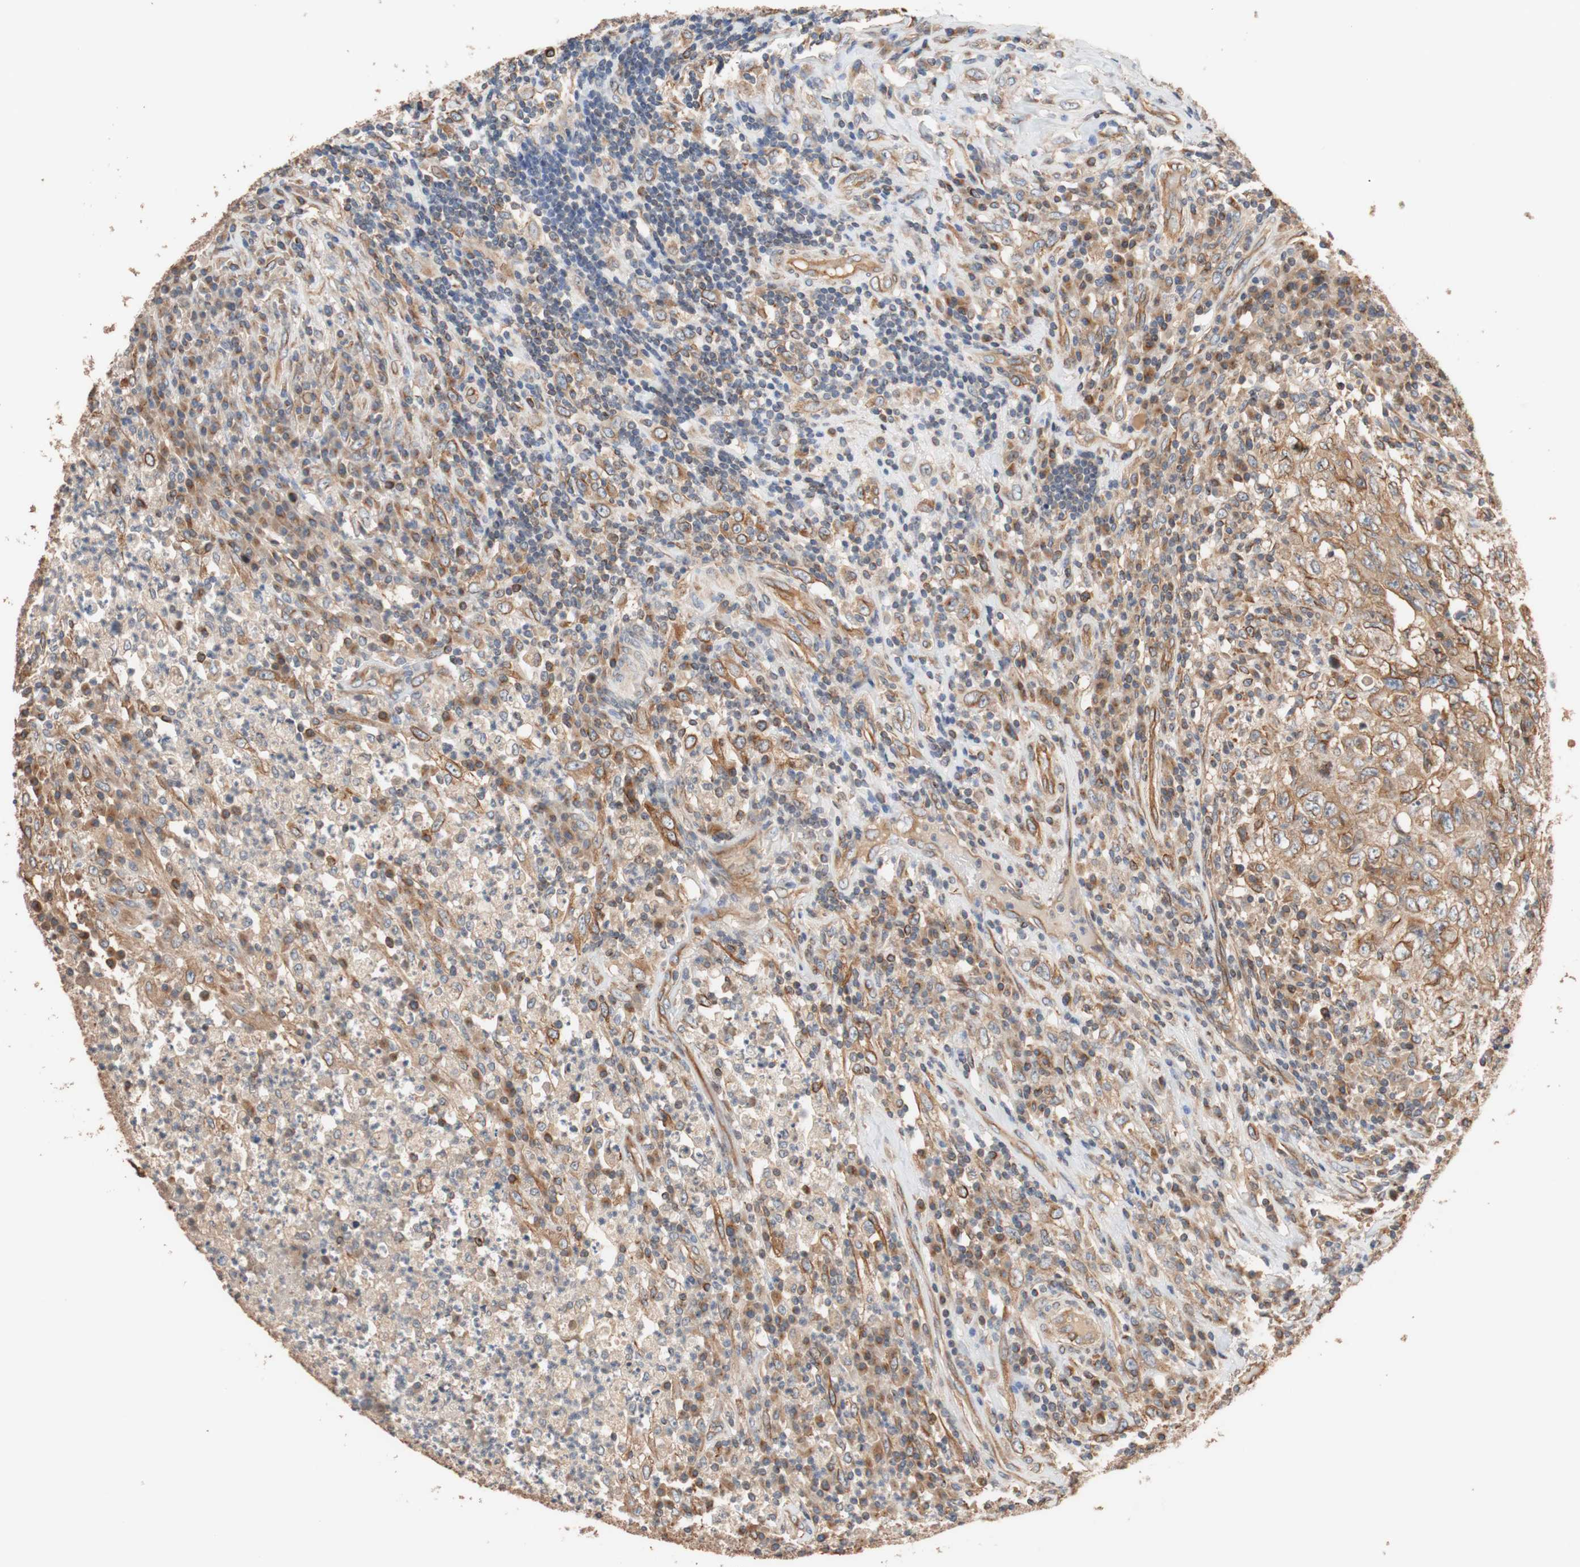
{"staining": {"intensity": "moderate", "quantity": ">75%", "location": "cytoplasmic/membranous"}, "tissue": "testis cancer", "cell_type": "Tumor cells", "image_type": "cancer", "snomed": [{"axis": "morphology", "description": "Necrosis, NOS"}, {"axis": "morphology", "description": "Carcinoma, Embryonal, NOS"}, {"axis": "topography", "description": "Testis"}], "caption": "Immunohistochemical staining of testis embryonal carcinoma displays medium levels of moderate cytoplasmic/membranous protein staining in approximately >75% of tumor cells. Using DAB (brown) and hematoxylin (blue) stains, captured at high magnification using brightfield microscopy.", "gene": "TUBB", "patient": {"sex": "male", "age": 19}}